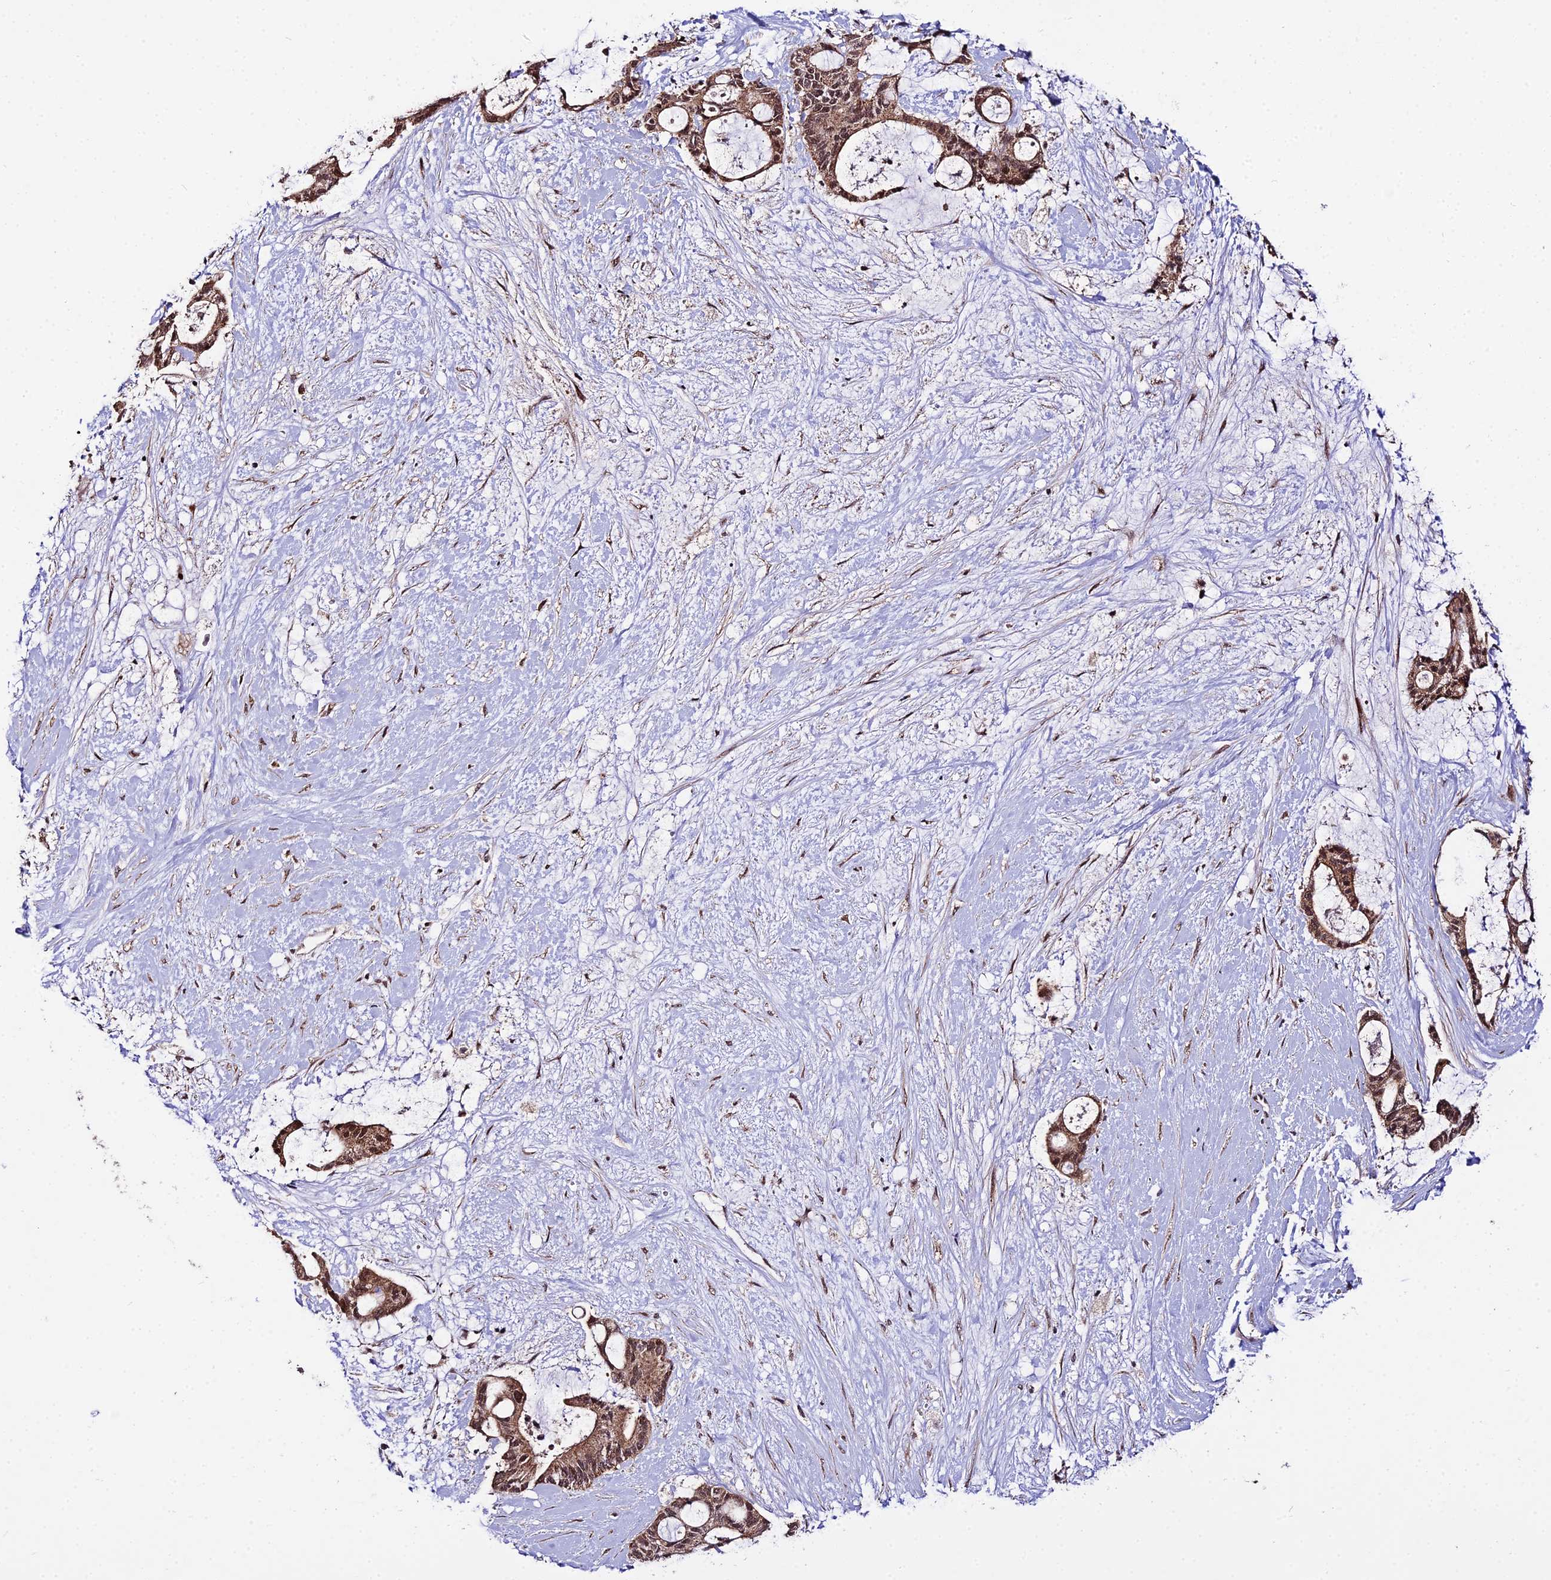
{"staining": {"intensity": "moderate", "quantity": ">75%", "location": "cytoplasmic/membranous,nuclear"}, "tissue": "liver cancer", "cell_type": "Tumor cells", "image_type": "cancer", "snomed": [{"axis": "morphology", "description": "Normal tissue, NOS"}, {"axis": "morphology", "description": "Cholangiocarcinoma"}, {"axis": "topography", "description": "Liver"}, {"axis": "topography", "description": "Peripheral nerve tissue"}], "caption": "About >75% of tumor cells in liver cancer demonstrate moderate cytoplasmic/membranous and nuclear protein expression as visualized by brown immunohistochemical staining.", "gene": "CIB3", "patient": {"sex": "female", "age": 73}}